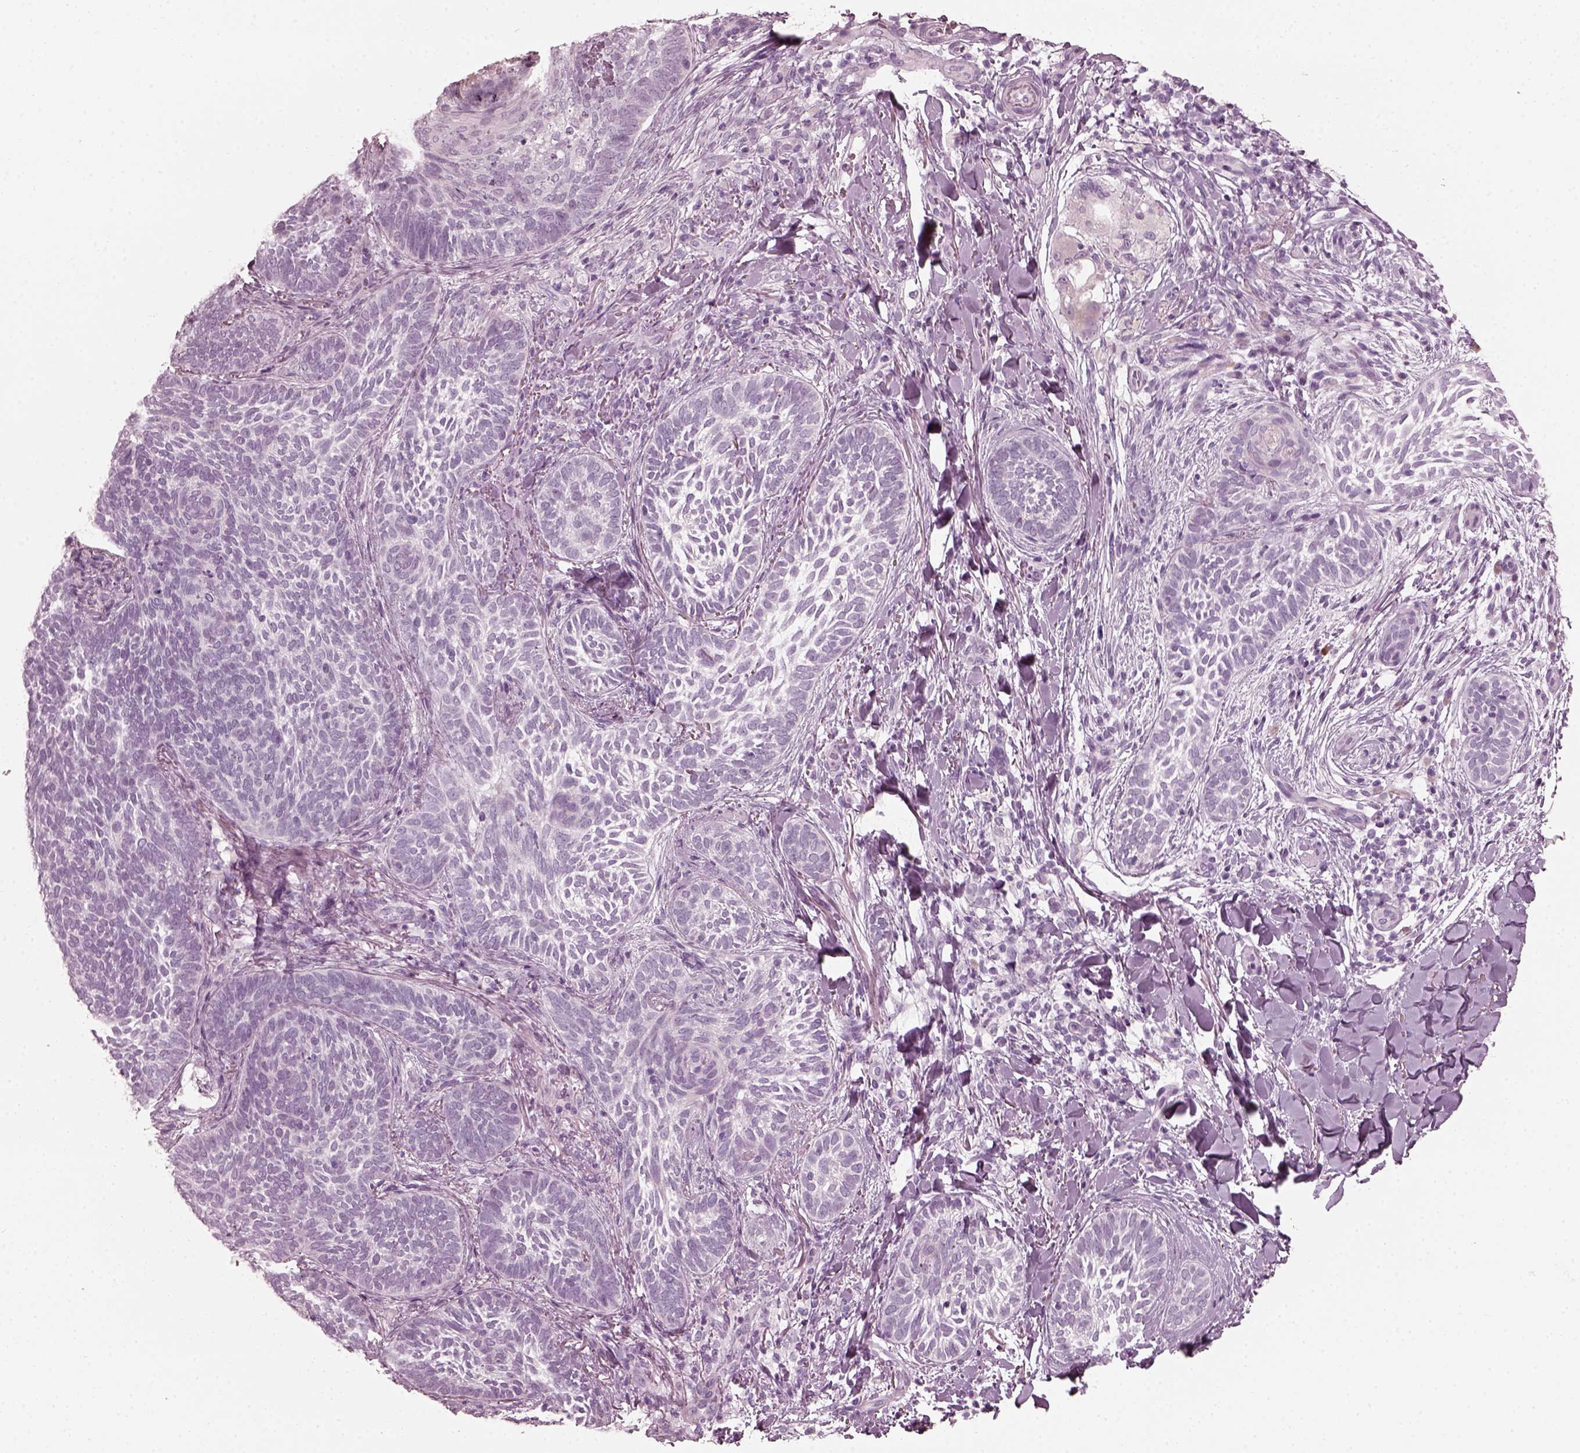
{"staining": {"intensity": "negative", "quantity": "none", "location": "none"}, "tissue": "skin cancer", "cell_type": "Tumor cells", "image_type": "cancer", "snomed": [{"axis": "morphology", "description": "Normal tissue, NOS"}, {"axis": "morphology", "description": "Basal cell carcinoma"}, {"axis": "topography", "description": "Skin"}], "caption": "This is a image of immunohistochemistry staining of basal cell carcinoma (skin), which shows no expression in tumor cells. (Stains: DAB (3,3'-diaminobenzidine) IHC with hematoxylin counter stain, Microscopy: brightfield microscopy at high magnification).", "gene": "SAXO2", "patient": {"sex": "male", "age": 46}}